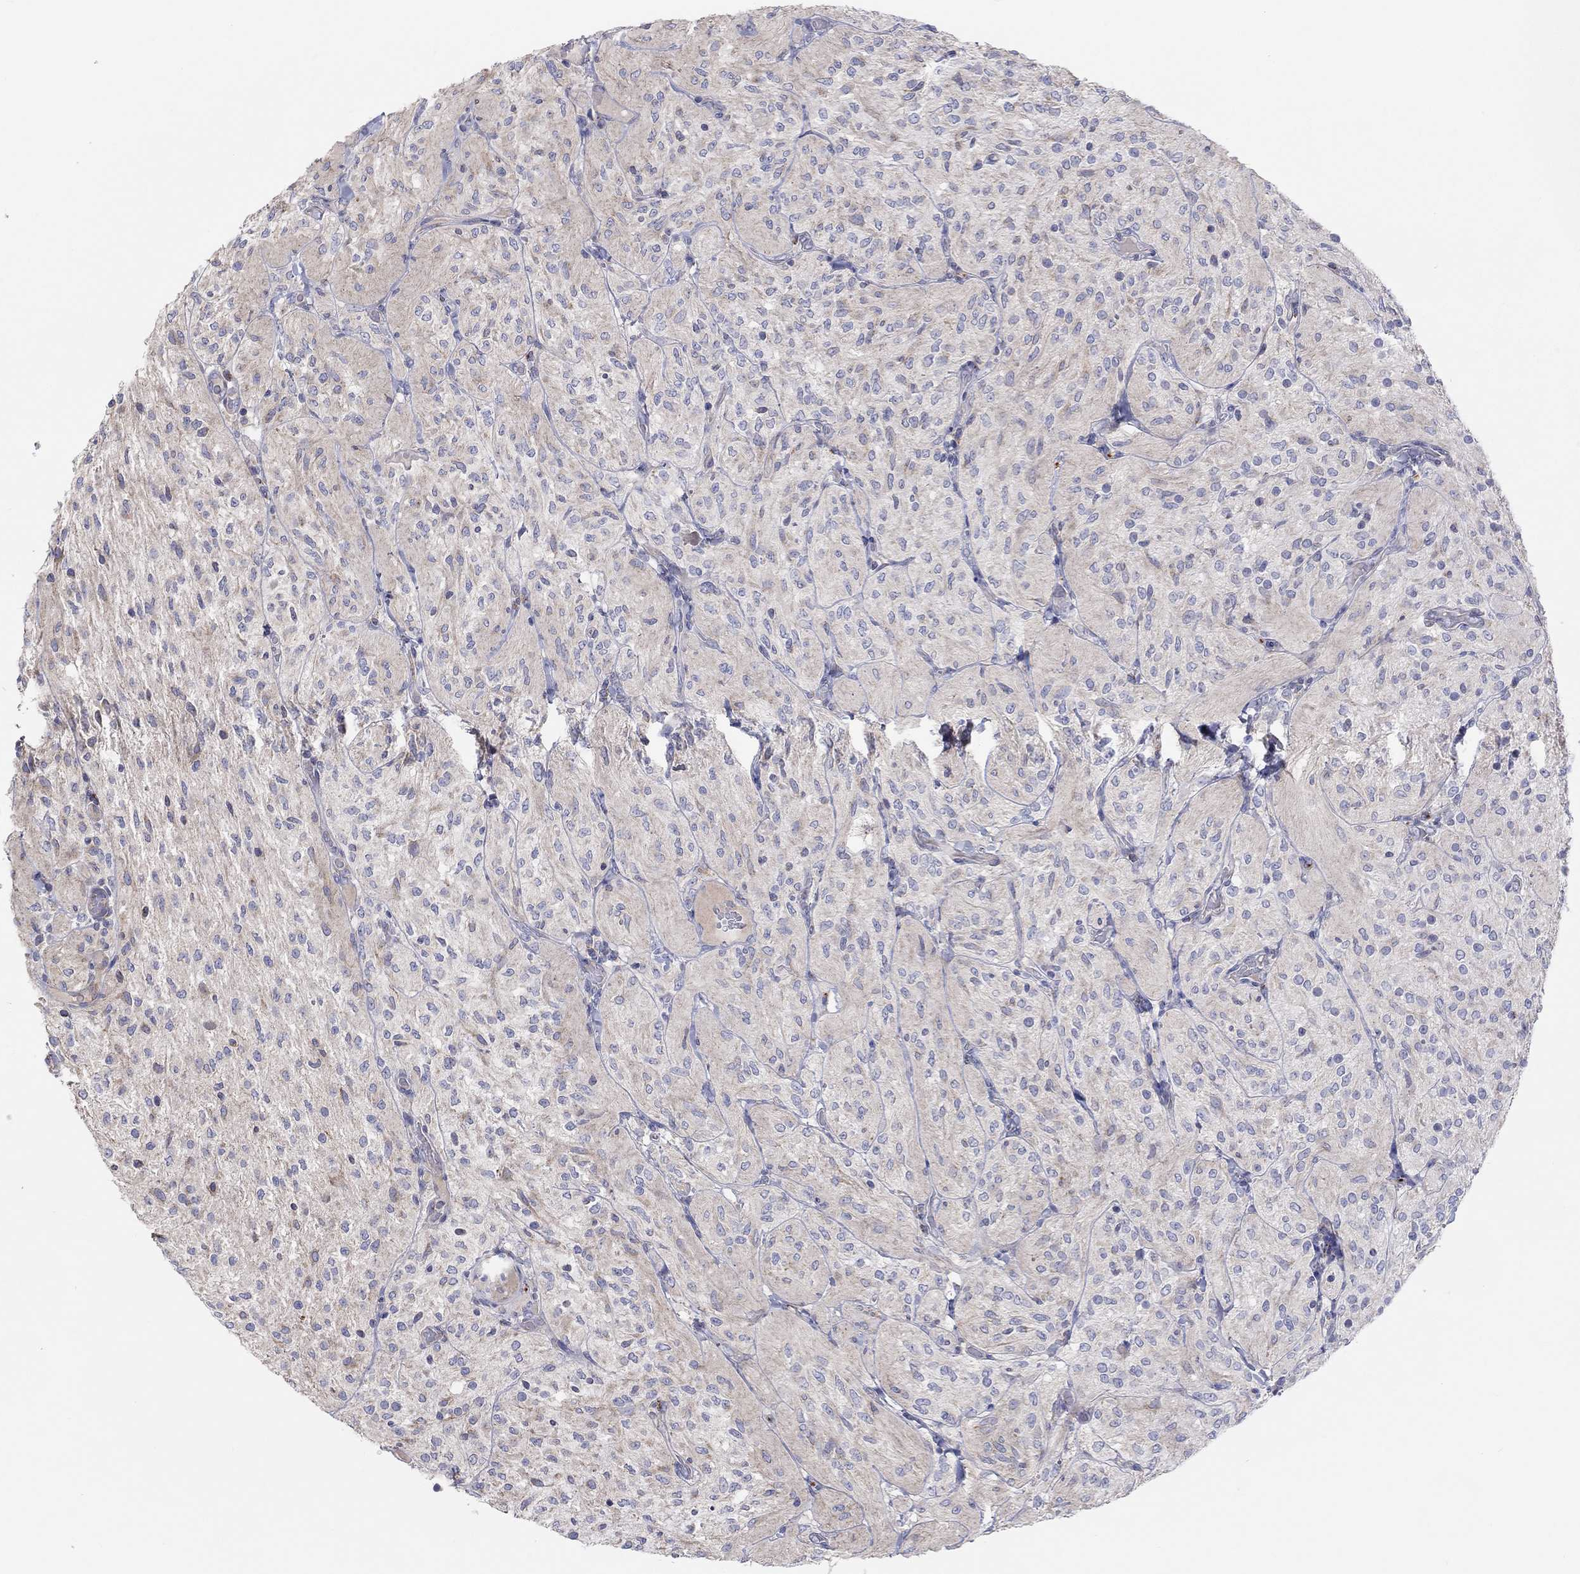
{"staining": {"intensity": "negative", "quantity": "none", "location": "none"}, "tissue": "glioma", "cell_type": "Tumor cells", "image_type": "cancer", "snomed": [{"axis": "morphology", "description": "Glioma, malignant, Low grade"}, {"axis": "topography", "description": "Brain"}], "caption": "This is an IHC image of human glioma. There is no positivity in tumor cells.", "gene": "BCO2", "patient": {"sex": "male", "age": 3}}